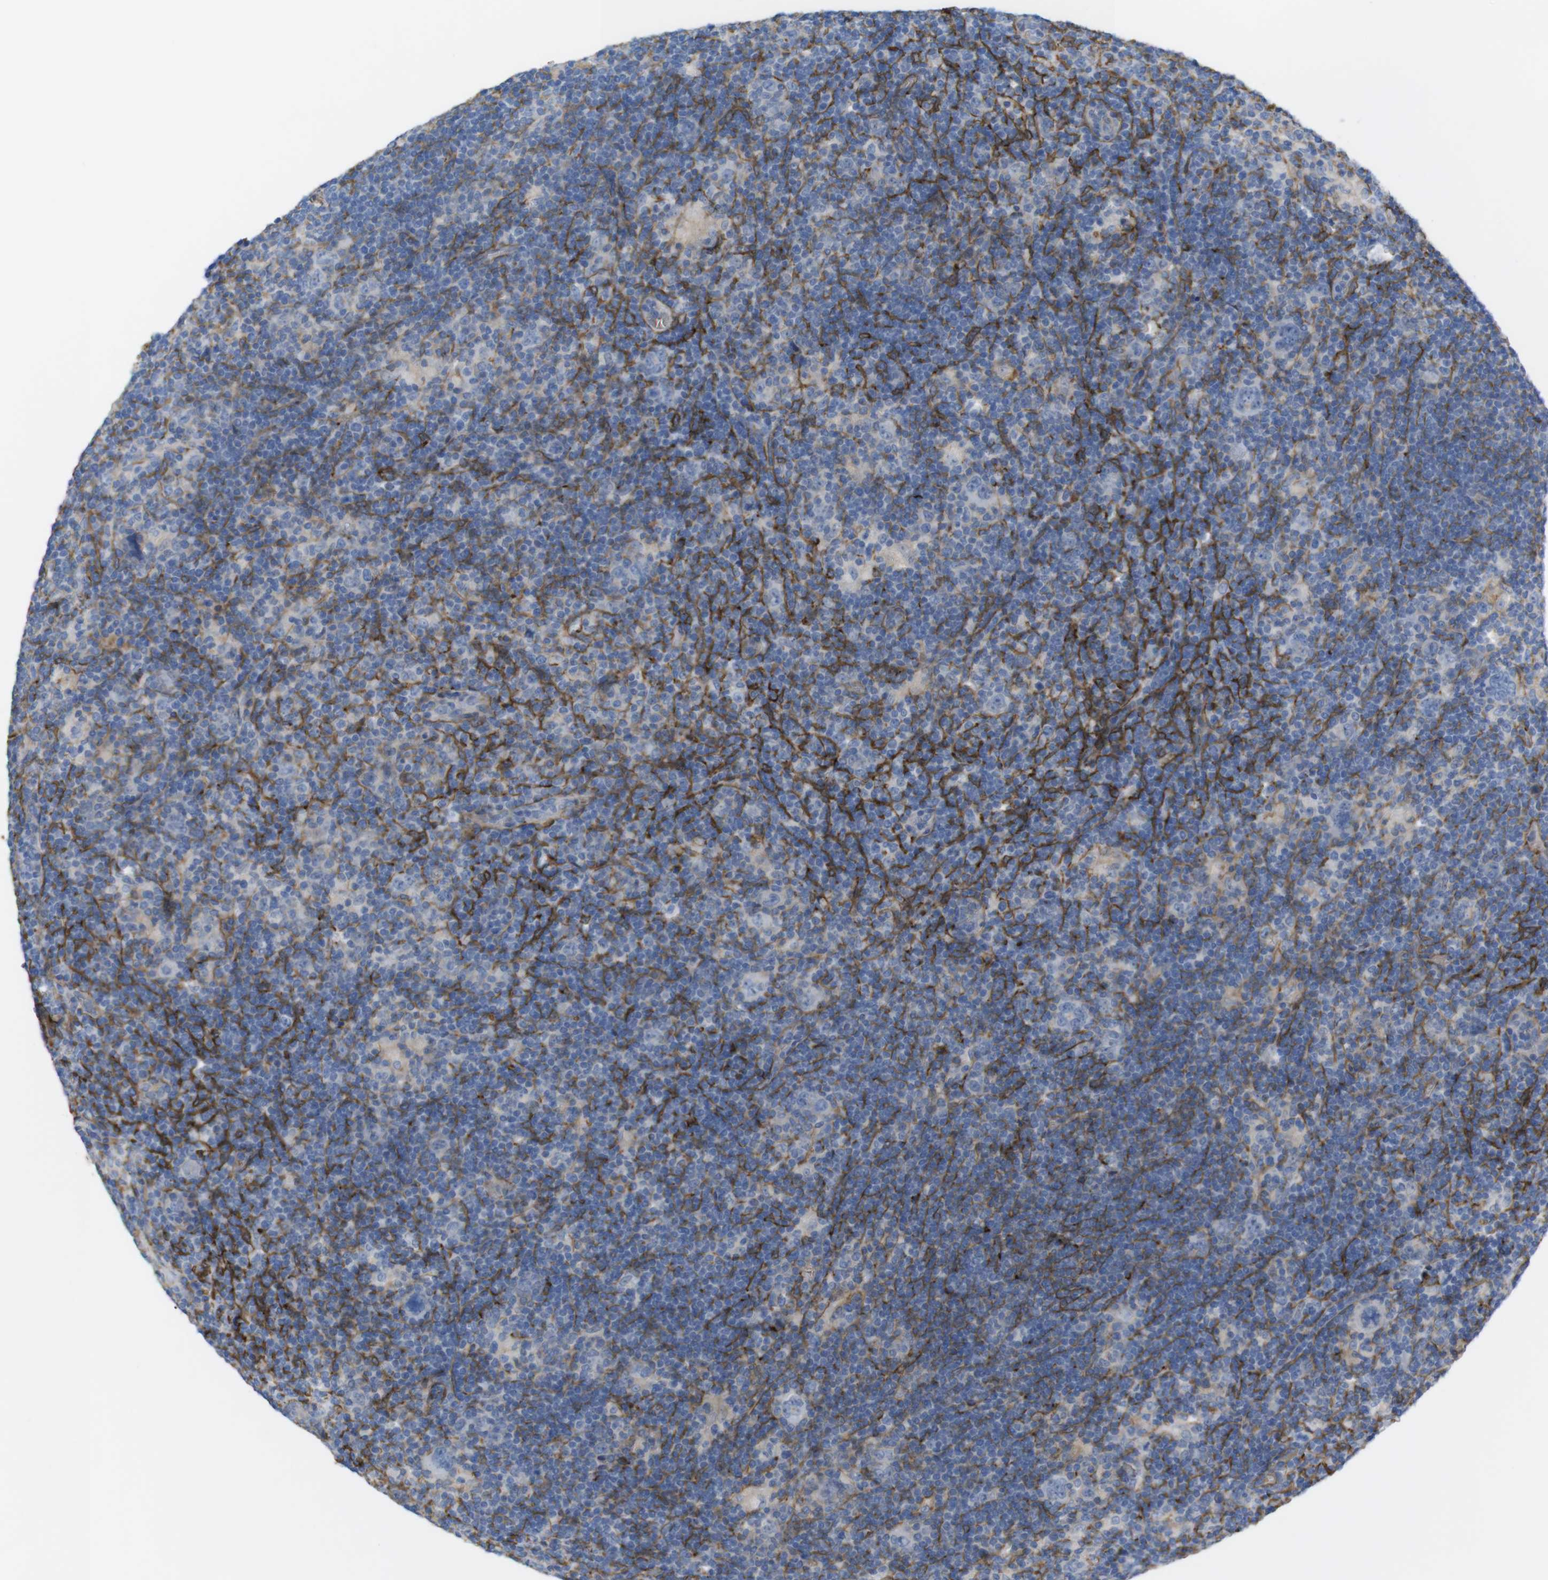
{"staining": {"intensity": "negative", "quantity": "none", "location": "none"}, "tissue": "lymphoma", "cell_type": "Tumor cells", "image_type": "cancer", "snomed": [{"axis": "morphology", "description": "Hodgkin's disease, NOS"}, {"axis": "topography", "description": "Lymph node"}], "caption": "Immunohistochemistry of lymphoma reveals no expression in tumor cells.", "gene": "CYBRD1", "patient": {"sex": "female", "age": 57}}